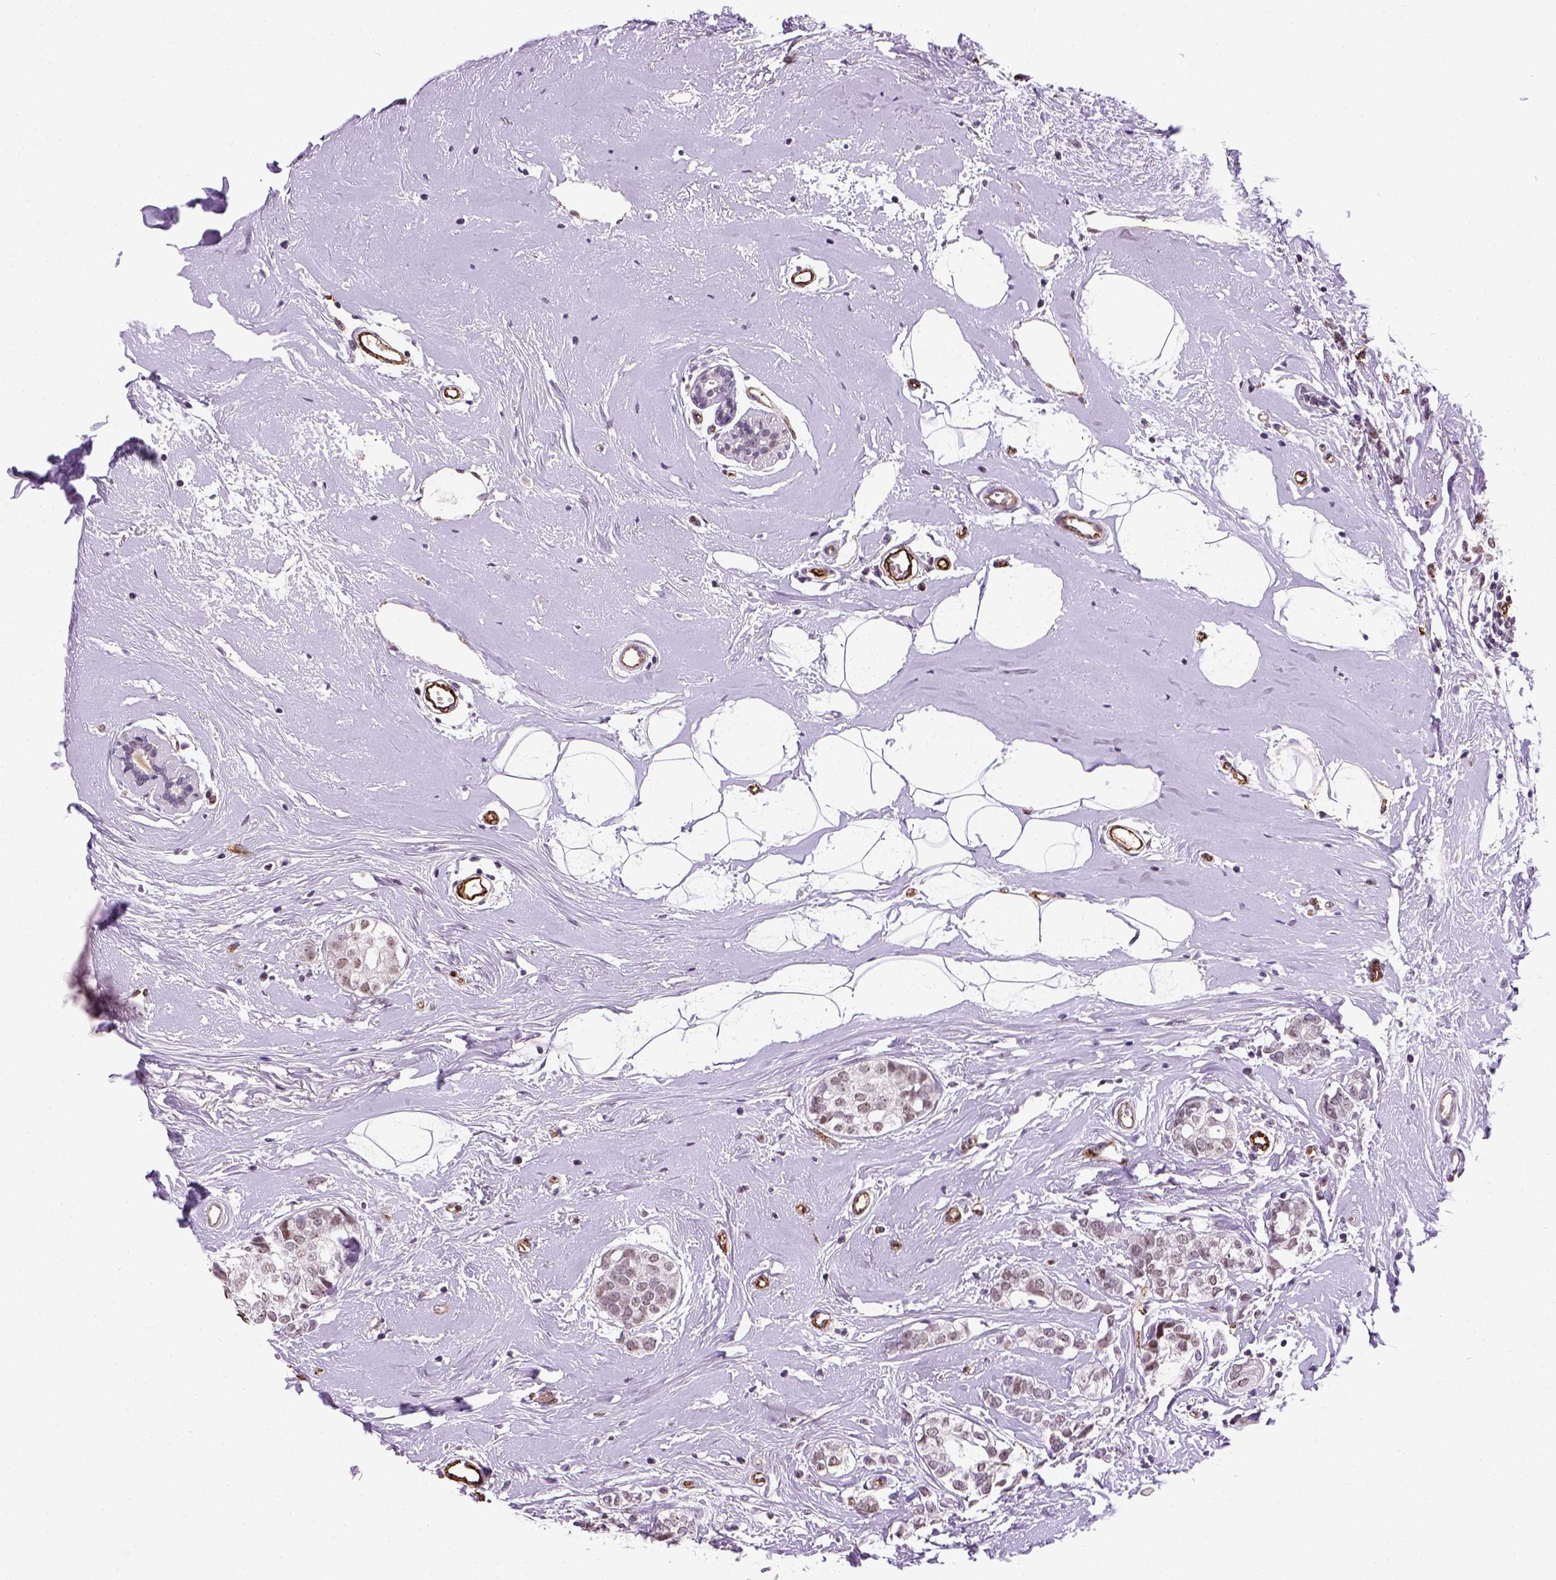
{"staining": {"intensity": "negative", "quantity": "none", "location": "none"}, "tissue": "breast cancer", "cell_type": "Tumor cells", "image_type": "cancer", "snomed": [{"axis": "morphology", "description": "Duct carcinoma"}, {"axis": "topography", "description": "Breast"}], "caption": "The photomicrograph reveals no significant expression in tumor cells of breast cancer.", "gene": "VWF", "patient": {"sex": "female", "age": 40}}